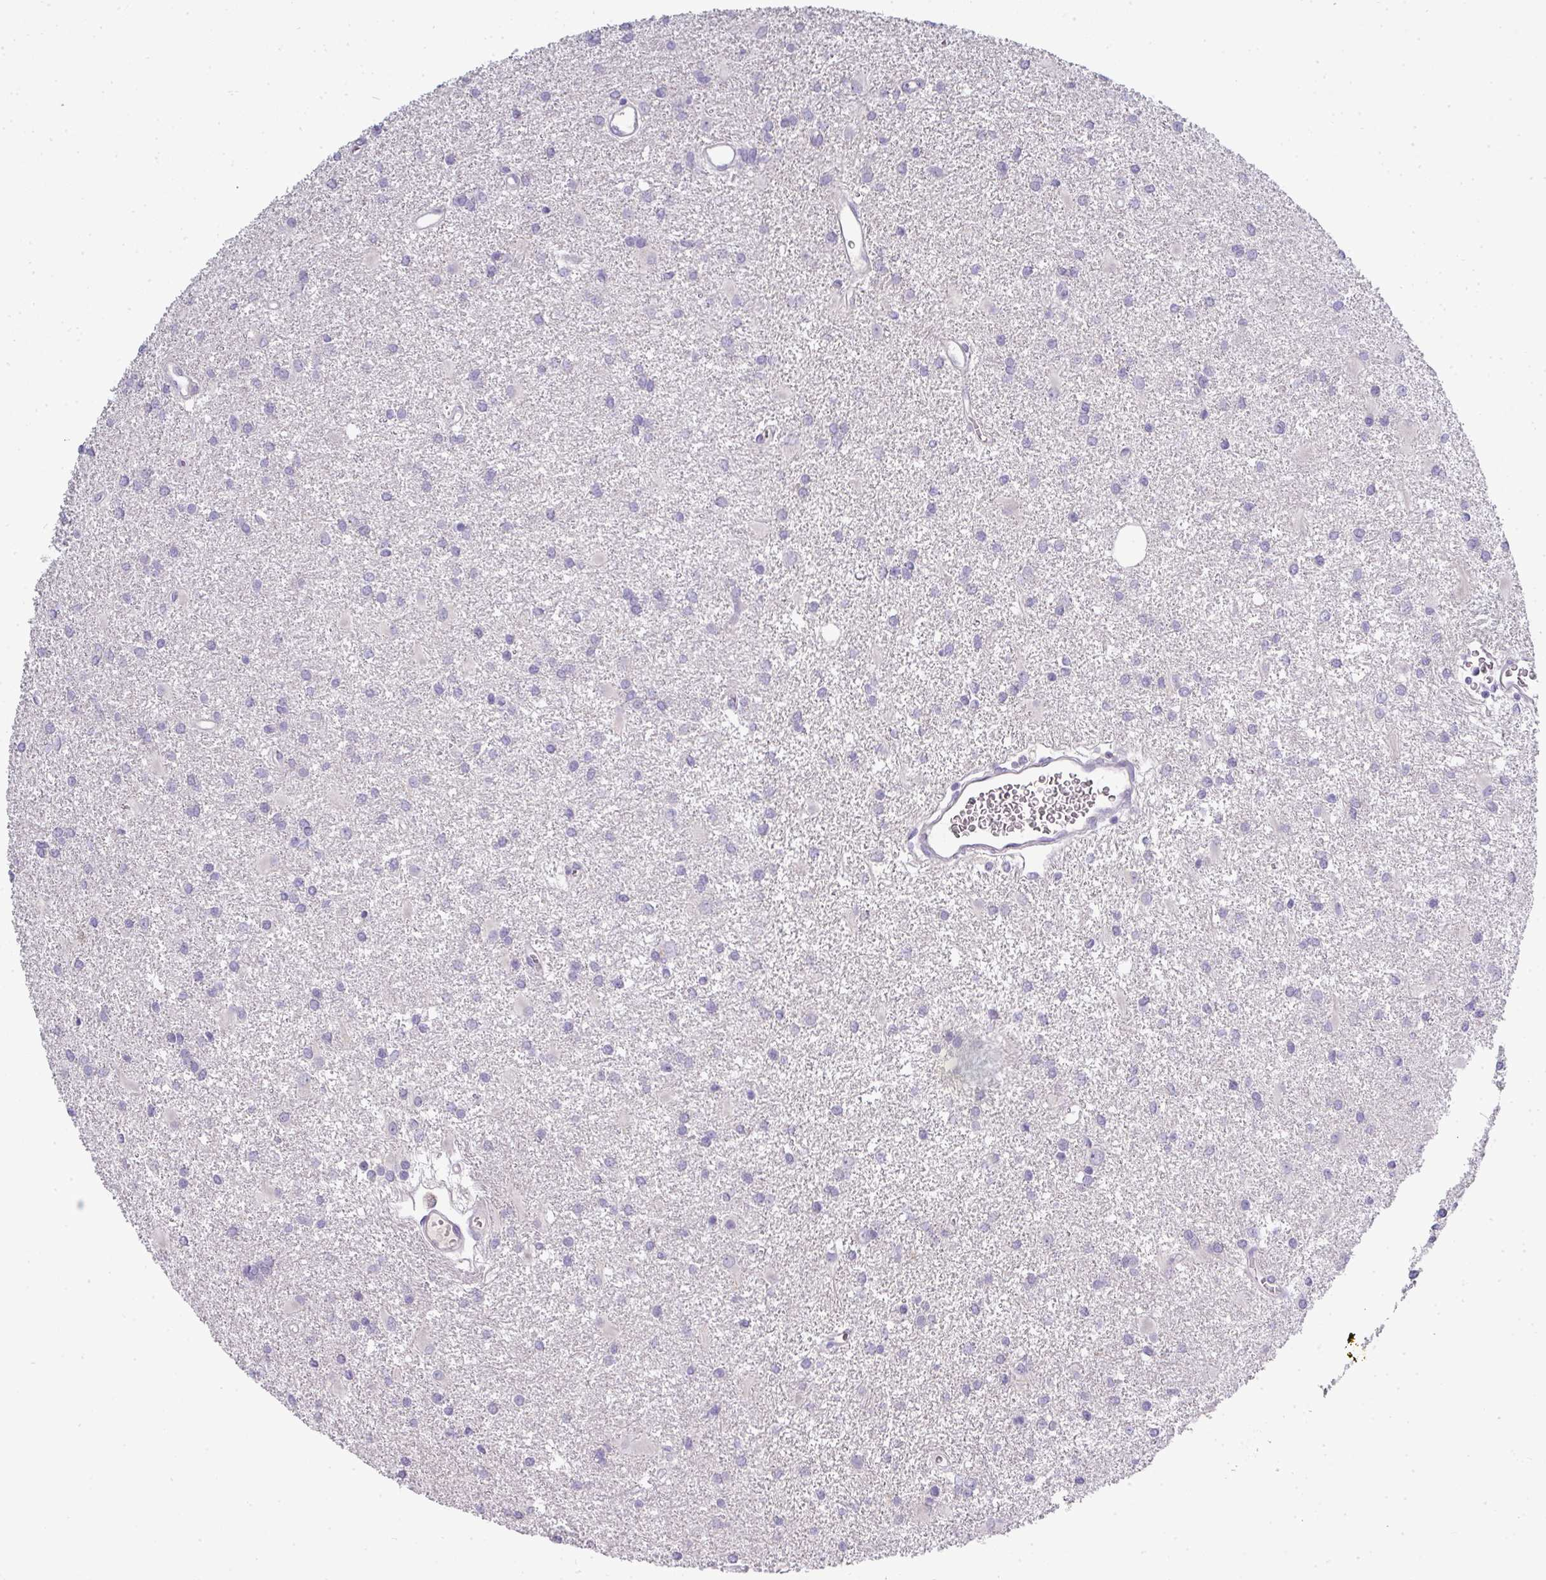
{"staining": {"intensity": "negative", "quantity": "none", "location": "none"}, "tissue": "glioma", "cell_type": "Tumor cells", "image_type": "cancer", "snomed": [{"axis": "morphology", "description": "Glioma, malignant, High grade"}, {"axis": "topography", "description": "Brain"}], "caption": "Malignant high-grade glioma was stained to show a protein in brown. There is no significant staining in tumor cells. Nuclei are stained in blue.", "gene": "ASXL3", "patient": {"sex": "female", "age": 50}}